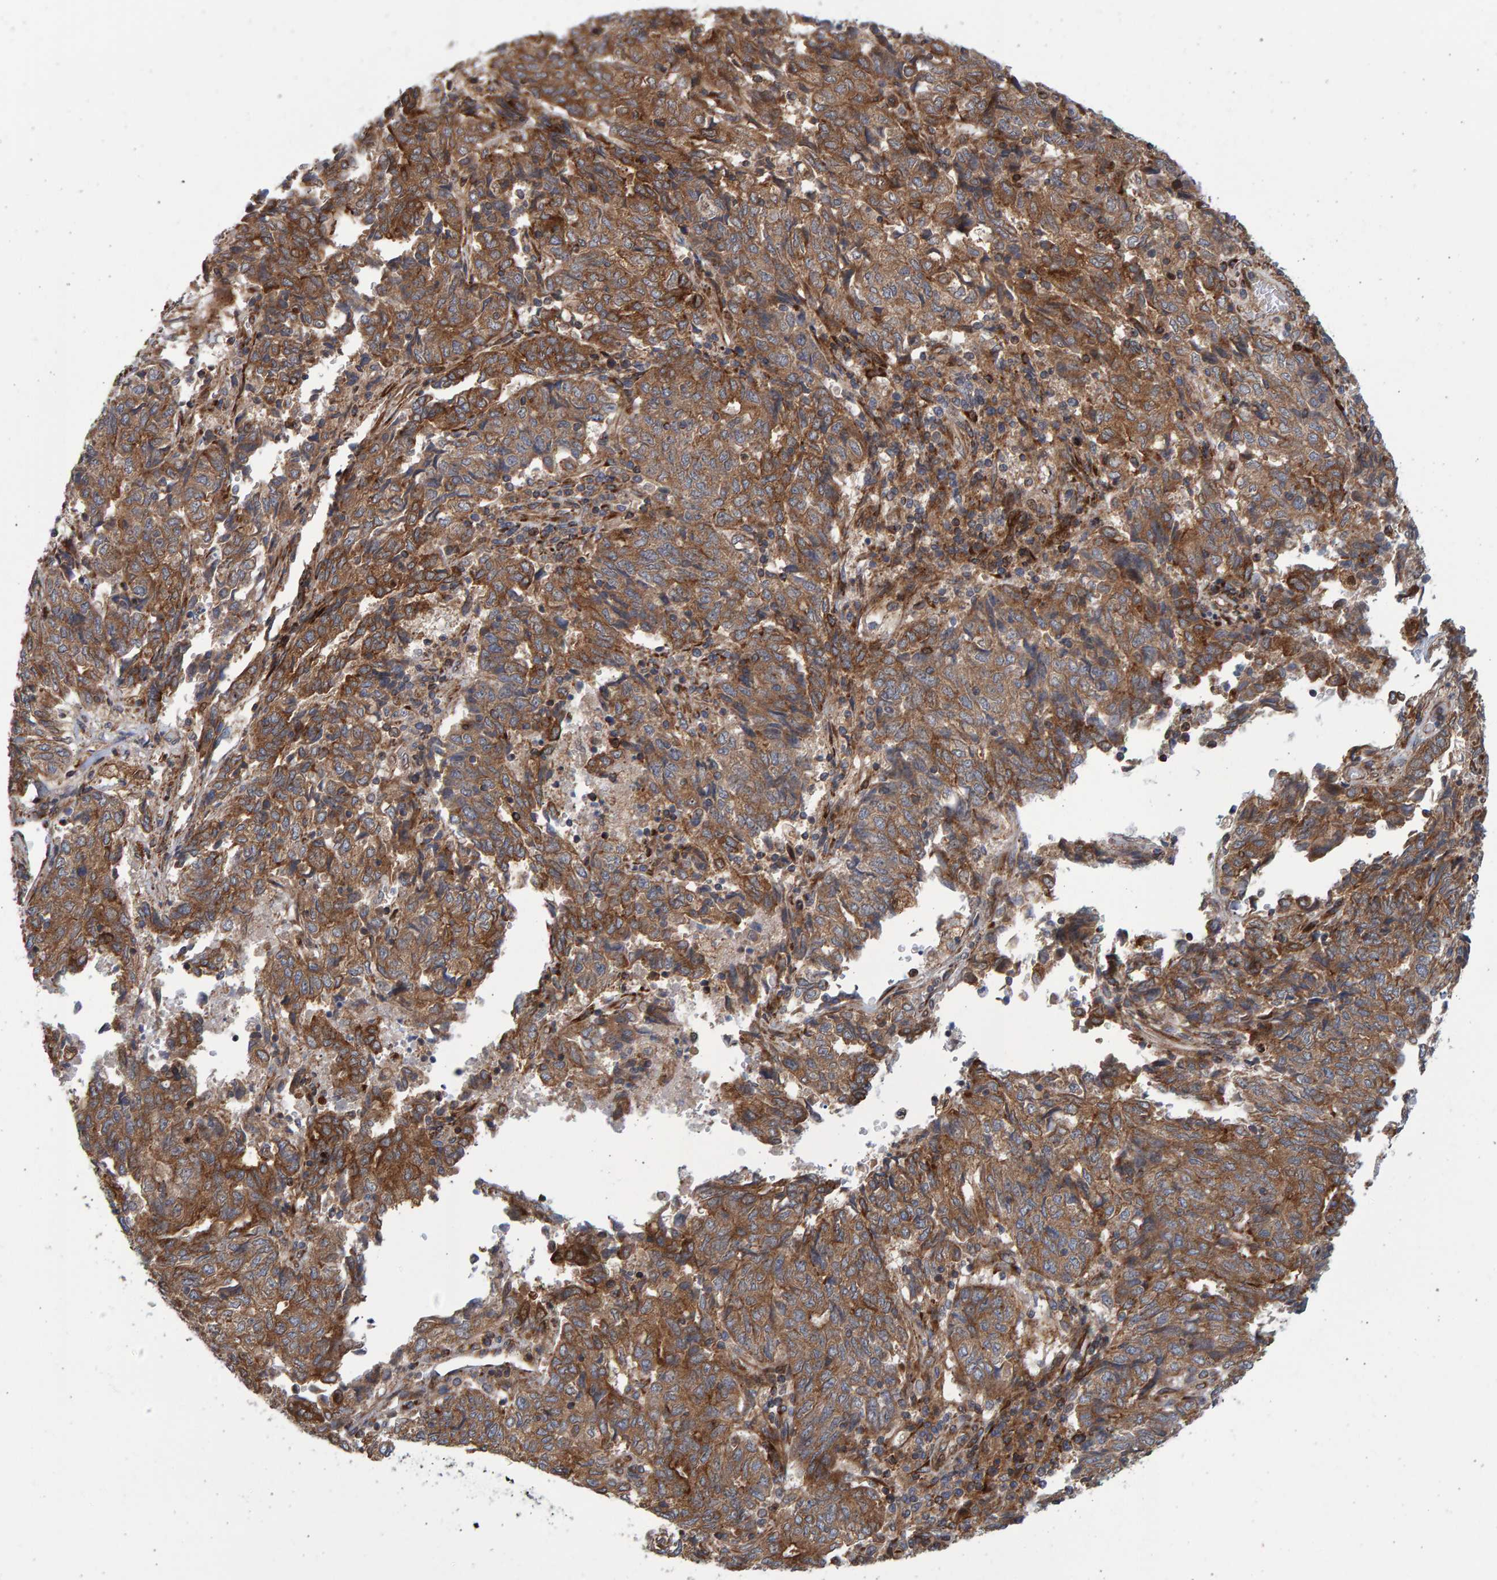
{"staining": {"intensity": "moderate", "quantity": ">75%", "location": "cytoplasmic/membranous"}, "tissue": "endometrial cancer", "cell_type": "Tumor cells", "image_type": "cancer", "snomed": [{"axis": "morphology", "description": "Adenocarcinoma, NOS"}, {"axis": "topography", "description": "Endometrium"}], "caption": "This is an image of IHC staining of endometrial cancer, which shows moderate expression in the cytoplasmic/membranous of tumor cells.", "gene": "LRBA", "patient": {"sex": "female", "age": 80}}